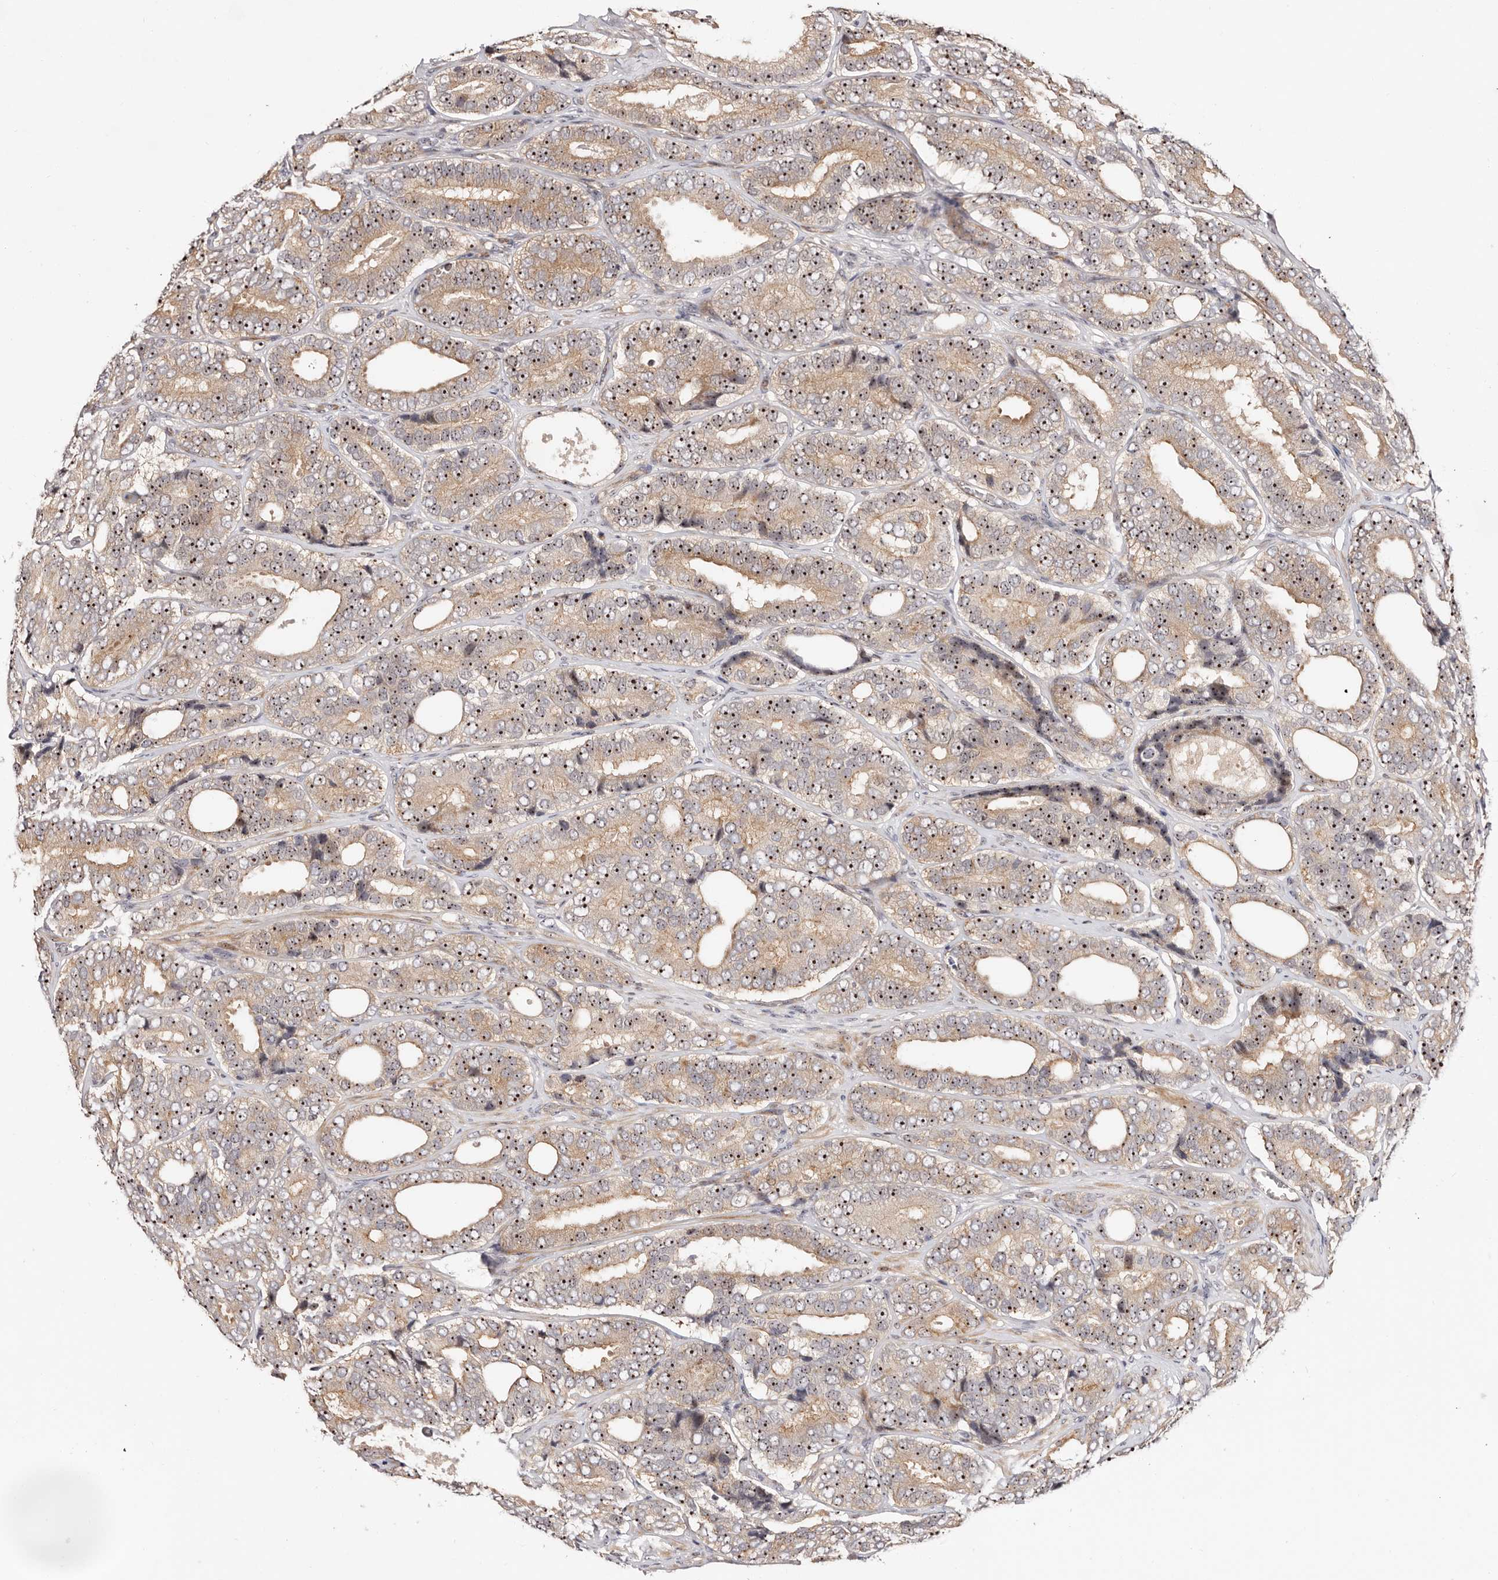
{"staining": {"intensity": "moderate", "quantity": ">75%", "location": "cytoplasmic/membranous,nuclear"}, "tissue": "prostate cancer", "cell_type": "Tumor cells", "image_type": "cancer", "snomed": [{"axis": "morphology", "description": "Adenocarcinoma, High grade"}, {"axis": "topography", "description": "Prostate"}], "caption": "A brown stain shows moderate cytoplasmic/membranous and nuclear staining of a protein in high-grade adenocarcinoma (prostate) tumor cells.", "gene": "ODF2L", "patient": {"sex": "male", "age": 56}}